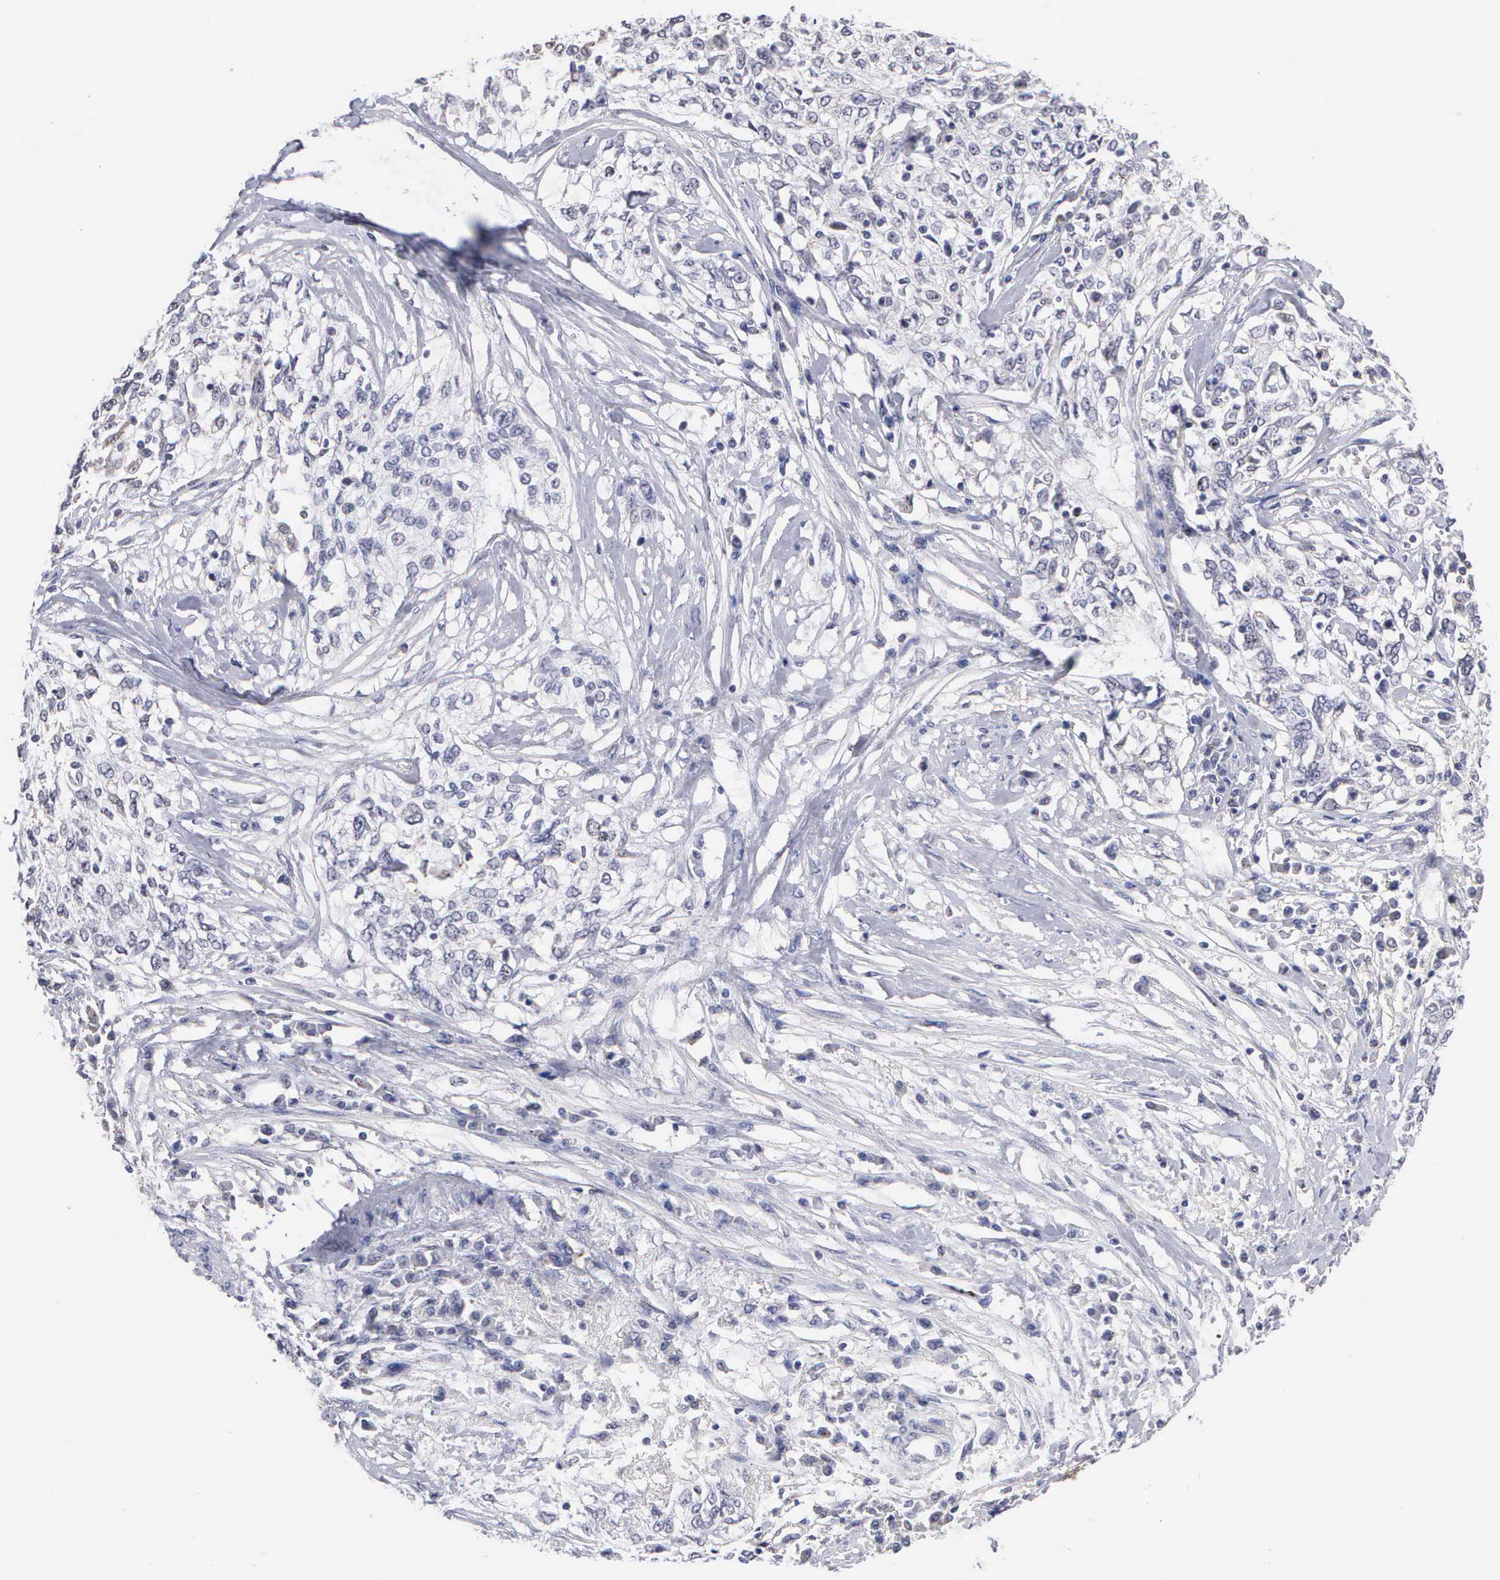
{"staining": {"intensity": "negative", "quantity": "none", "location": "none"}, "tissue": "cervical cancer", "cell_type": "Tumor cells", "image_type": "cancer", "snomed": [{"axis": "morphology", "description": "Squamous cell carcinoma, NOS"}, {"axis": "topography", "description": "Cervix"}], "caption": "An immunohistochemistry histopathology image of cervical cancer (squamous cell carcinoma) is shown. There is no staining in tumor cells of cervical cancer (squamous cell carcinoma).", "gene": "KDM6A", "patient": {"sex": "female", "age": 57}}